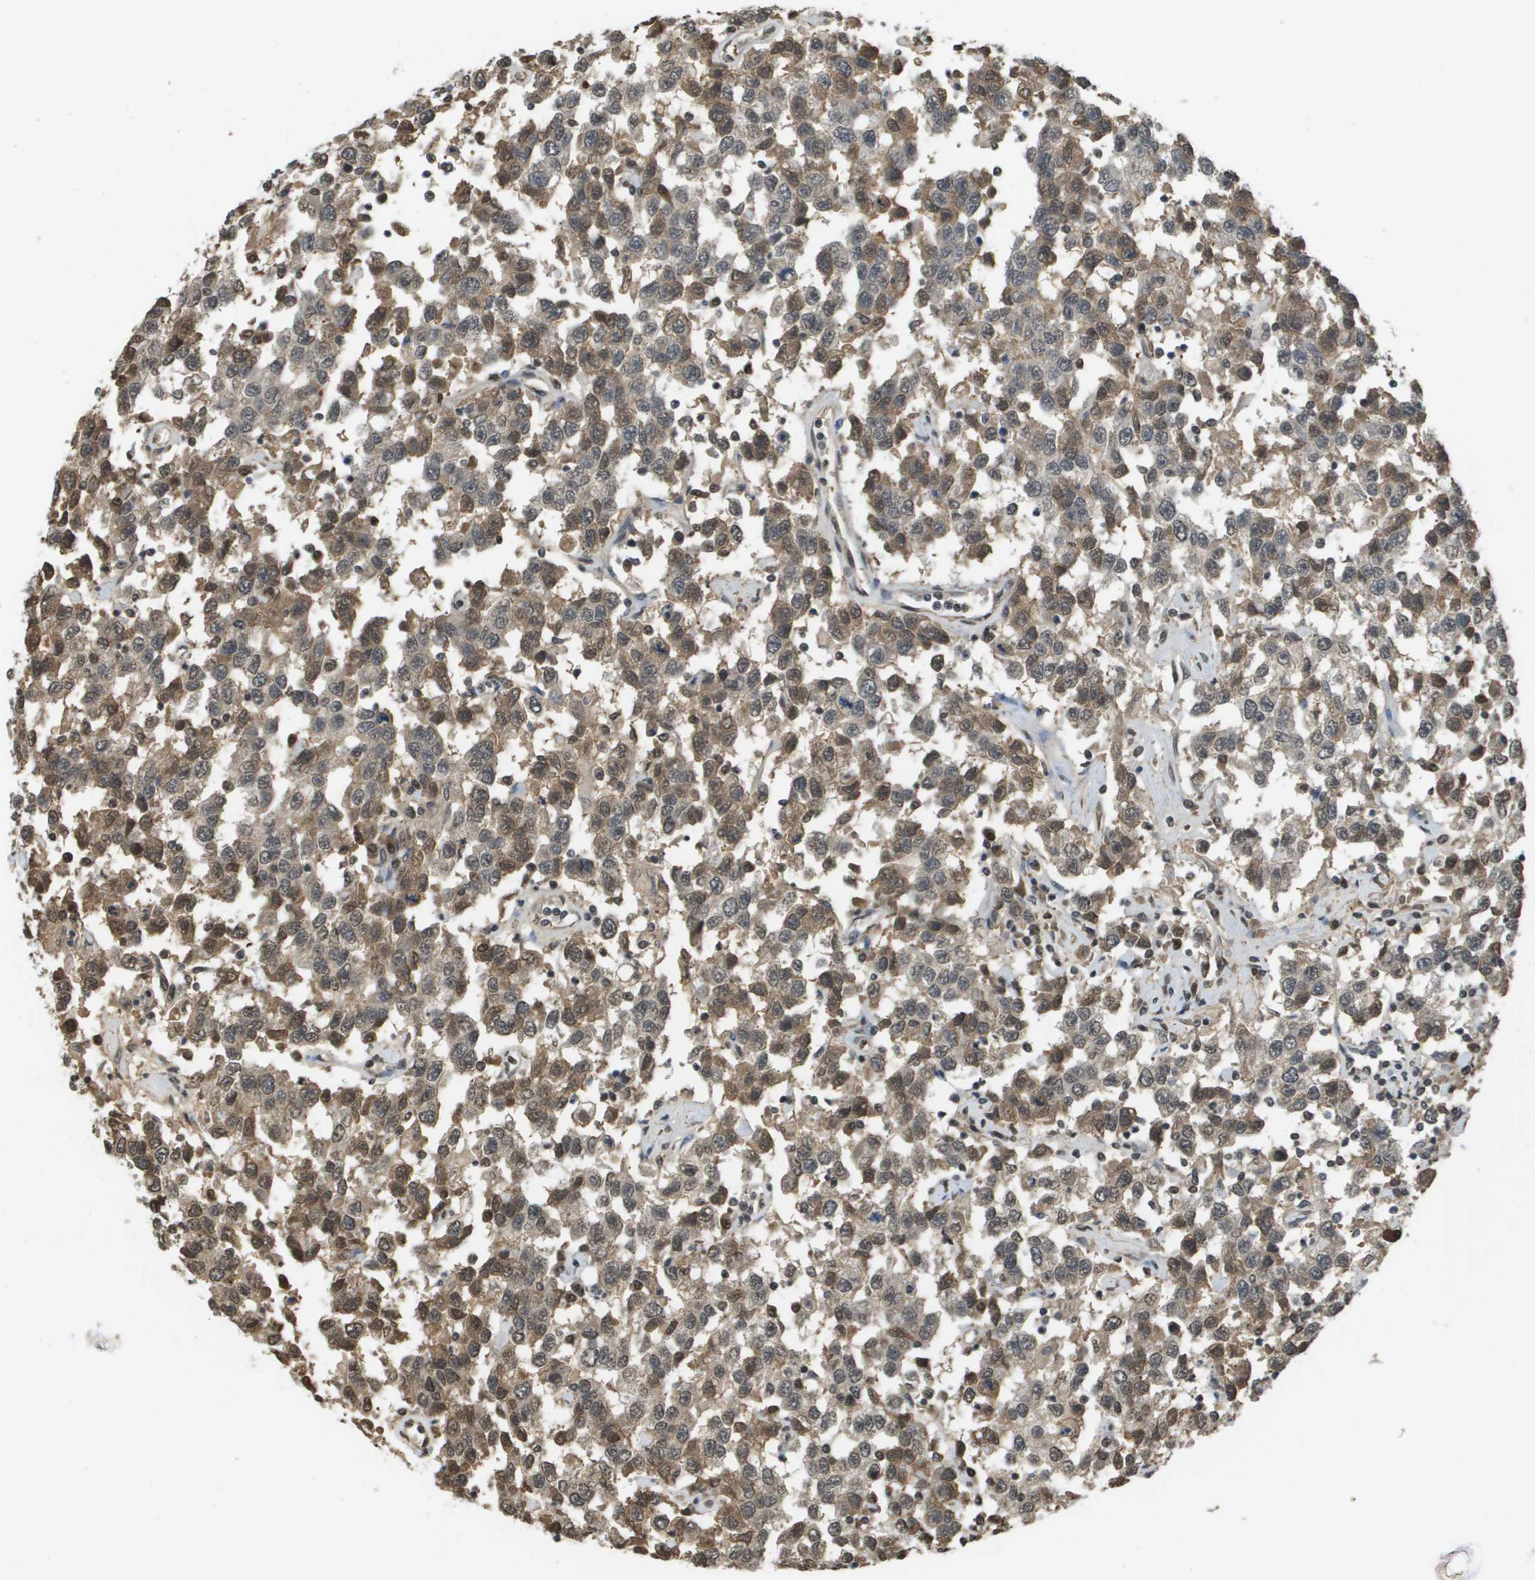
{"staining": {"intensity": "moderate", "quantity": "25%-75%", "location": "cytoplasmic/membranous,nuclear"}, "tissue": "testis cancer", "cell_type": "Tumor cells", "image_type": "cancer", "snomed": [{"axis": "morphology", "description": "Seminoma, NOS"}, {"axis": "topography", "description": "Testis"}], "caption": "IHC staining of testis cancer, which demonstrates medium levels of moderate cytoplasmic/membranous and nuclear expression in approximately 25%-75% of tumor cells indicating moderate cytoplasmic/membranous and nuclear protein staining. The staining was performed using DAB (brown) for protein detection and nuclei were counterstained in hematoxylin (blue).", "gene": "NDRG2", "patient": {"sex": "male", "age": 41}}